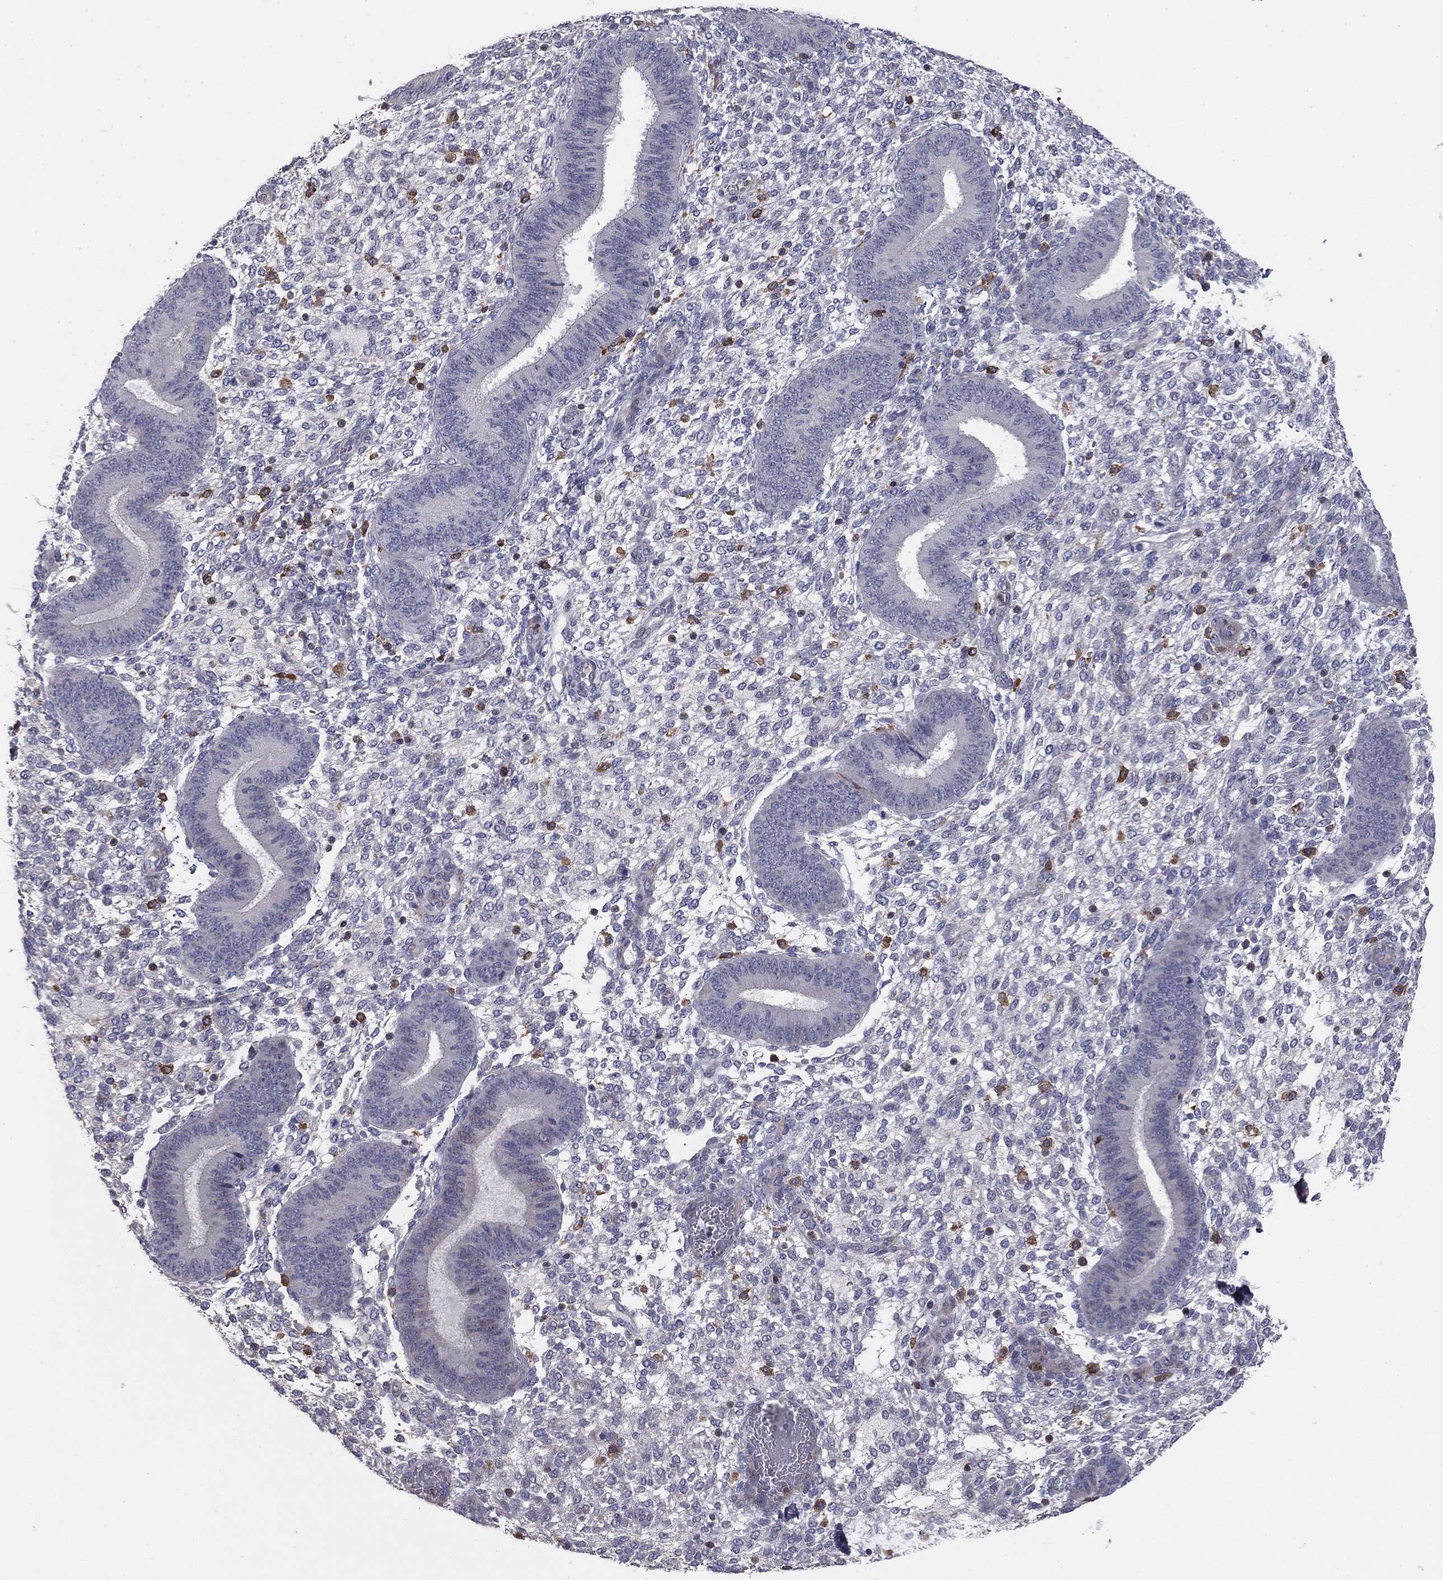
{"staining": {"intensity": "negative", "quantity": "none", "location": "none"}, "tissue": "endometrium", "cell_type": "Cells in endometrial stroma", "image_type": "normal", "snomed": [{"axis": "morphology", "description": "Normal tissue, NOS"}, {"axis": "topography", "description": "Endometrium"}], "caption": "DAB immunohistochemical staining of benign human endometrium shows no significant positivity in cells in endometrial stroma.", "gene": "PLCB2", "patient": {"sex": "female", "age": 39}}